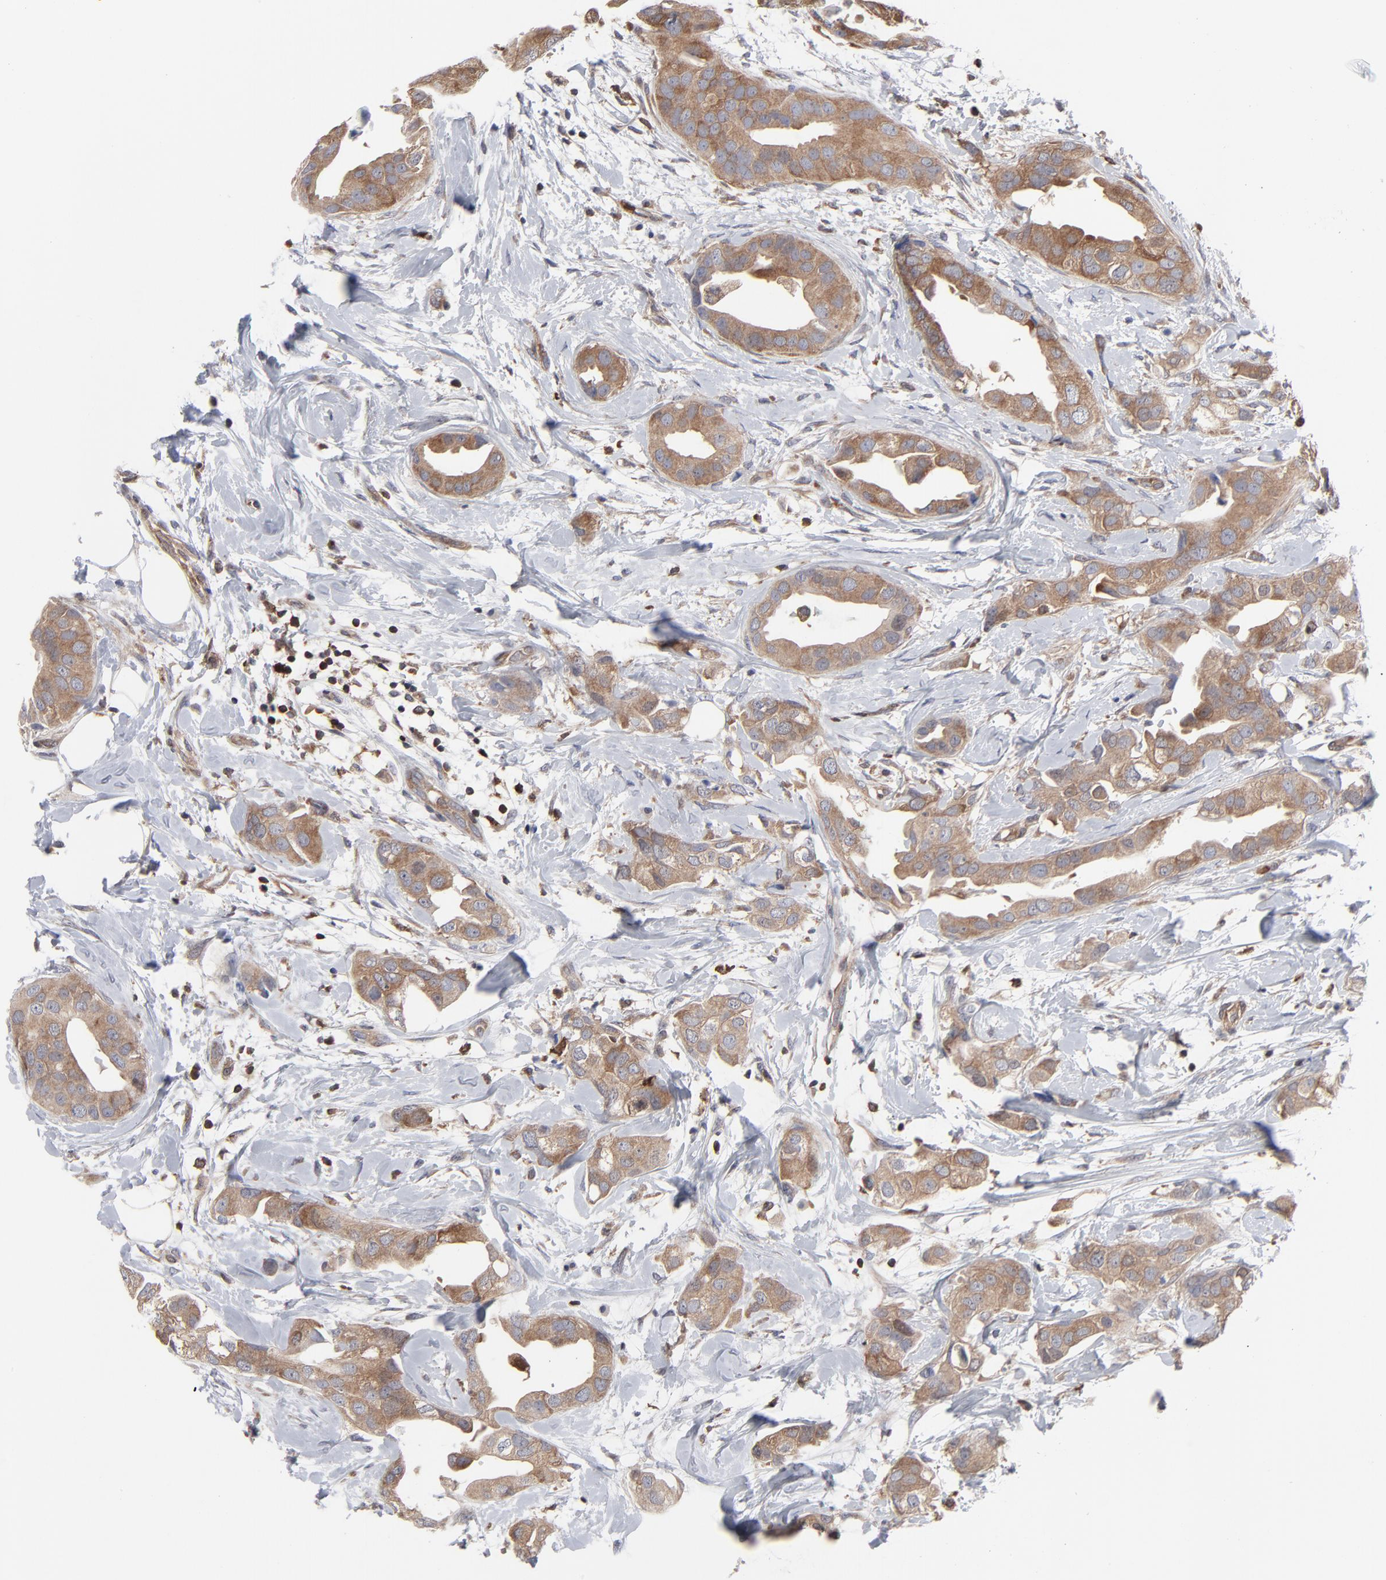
{"staining": {"intensity": "moderate", "quantity": ">75%", "location": "cytoplasmic/membranous"}, "tissue": "breast cancer", "cell_type": "Tumor cells", "image_type": "cancer", "snomed": [{"axis": "morphology", "description": "Duct carcinoma"}, {"axis": "topography", "description": "Breast"}], "caption": "Immunohistochemical staining of breast cancer (invasive ductal carcinoma) reveals medium levels of moderate cytoplasmic/membranous staining in approximately >75% of tumor cells.", "gene": "MAP2K1", "patient": {"sex": "female", "age": 40}}